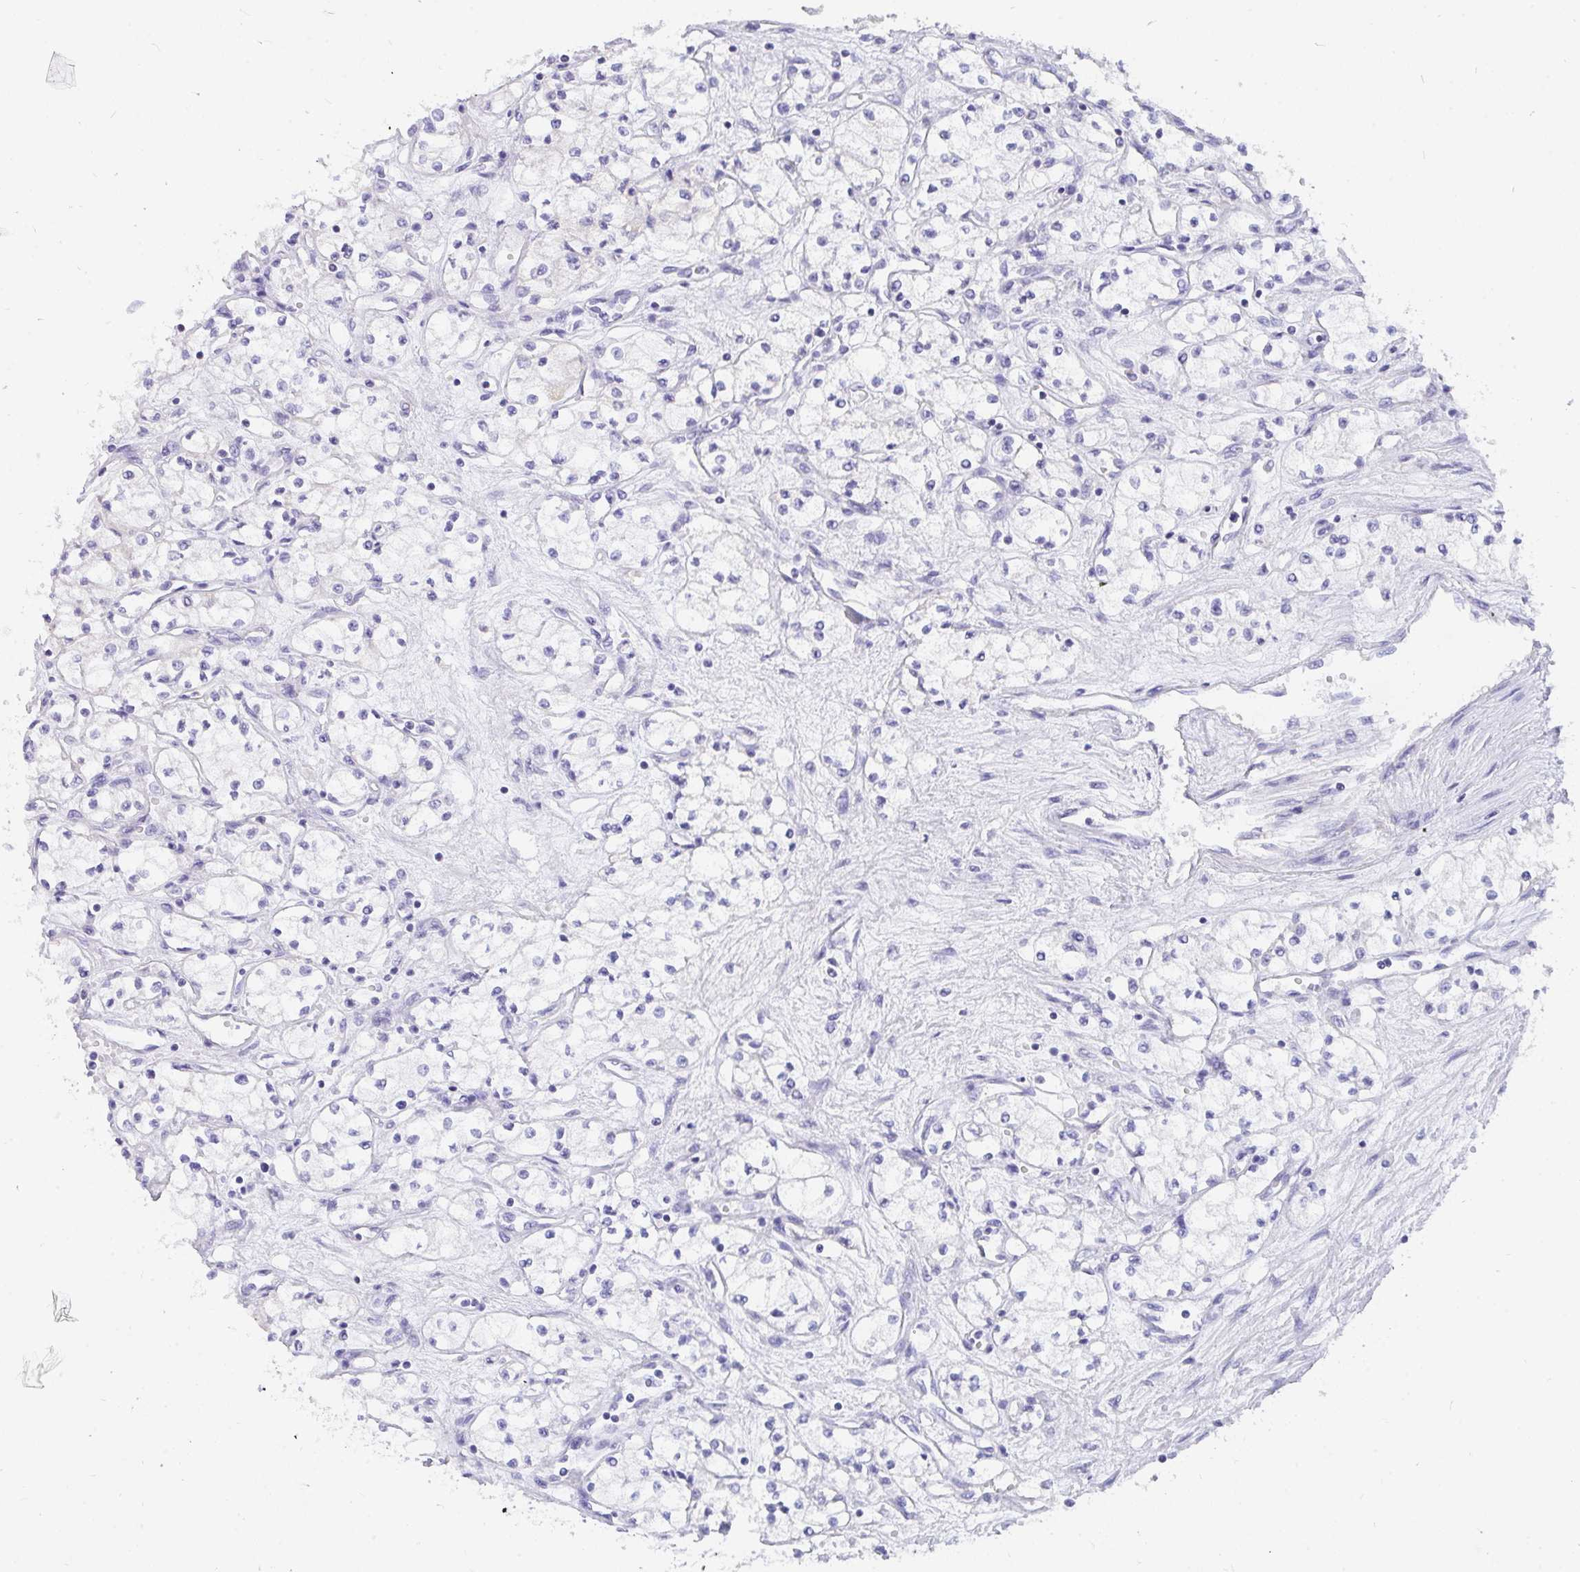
{"staining": {"intensity": "negative", "quantity": "none", "location": "none"}, "tissue": "renal cancer", "cell_type": "Tumor cells", "image_type": "cancer", "snomed": [{"axis": "morphology", "description": "Normal tissue, NOS"}, {"axis": "morphology", "description": "Adenocarcinoma, NOS"}, {"axis": "topography", "description": "Kidney"}], "caption": "Immunohistochemistry histopathology image of neoplastic tissue: human adenocarcinoma (renal) stained with DAB demonstrates no significant protein positivity in tumor cells. (Brightfield microscopy of DAB immunohistochemistry at high magnification).", "gene": "PC", "patient": {"sex": "male", "age": 59}}